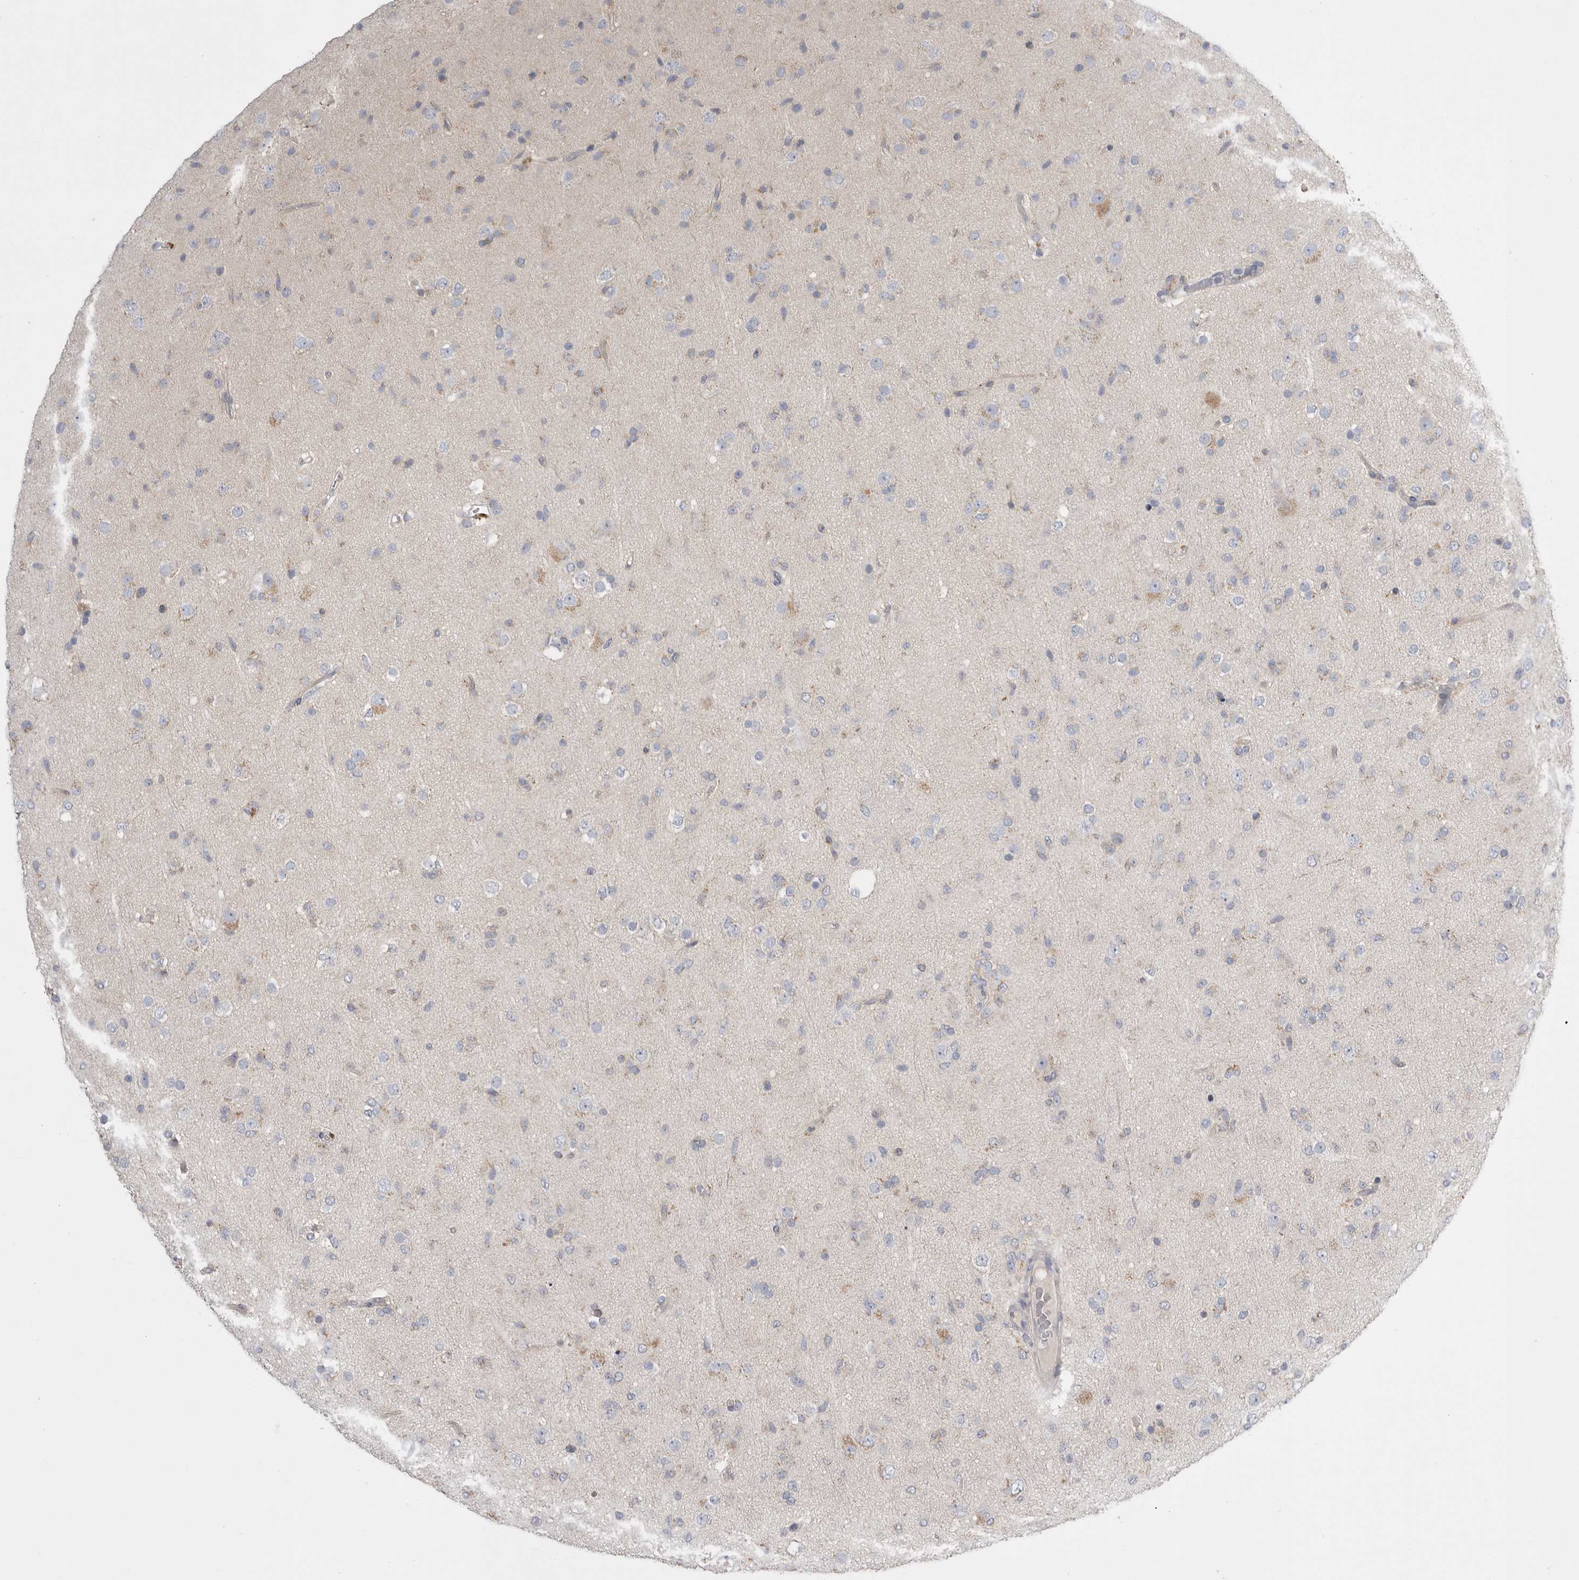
{"staining": {"intensity": "negative", "quantity": "none", "location": "none"}, "tissue": "glioma", "cell_type": "Tumor cells", "image_type": "cancer", "snomed": [{"axis": "morphology", "description": "Glioma, malignant, Low grade"}, {"axis": "topography", "description": "Brain"}], "caption": "Immunohistochemistry (IHC) photomicrograph of glioma stained for a protein (brown), which shows no expression in tumor cells. The staining is performed using DAB (3,3'-diaminobenzidine) brown chromogen with nuclei counter-stained in using hematoxylin.", "gene": "CCDC126", "patient": {"sex": "male", "age": 65}}